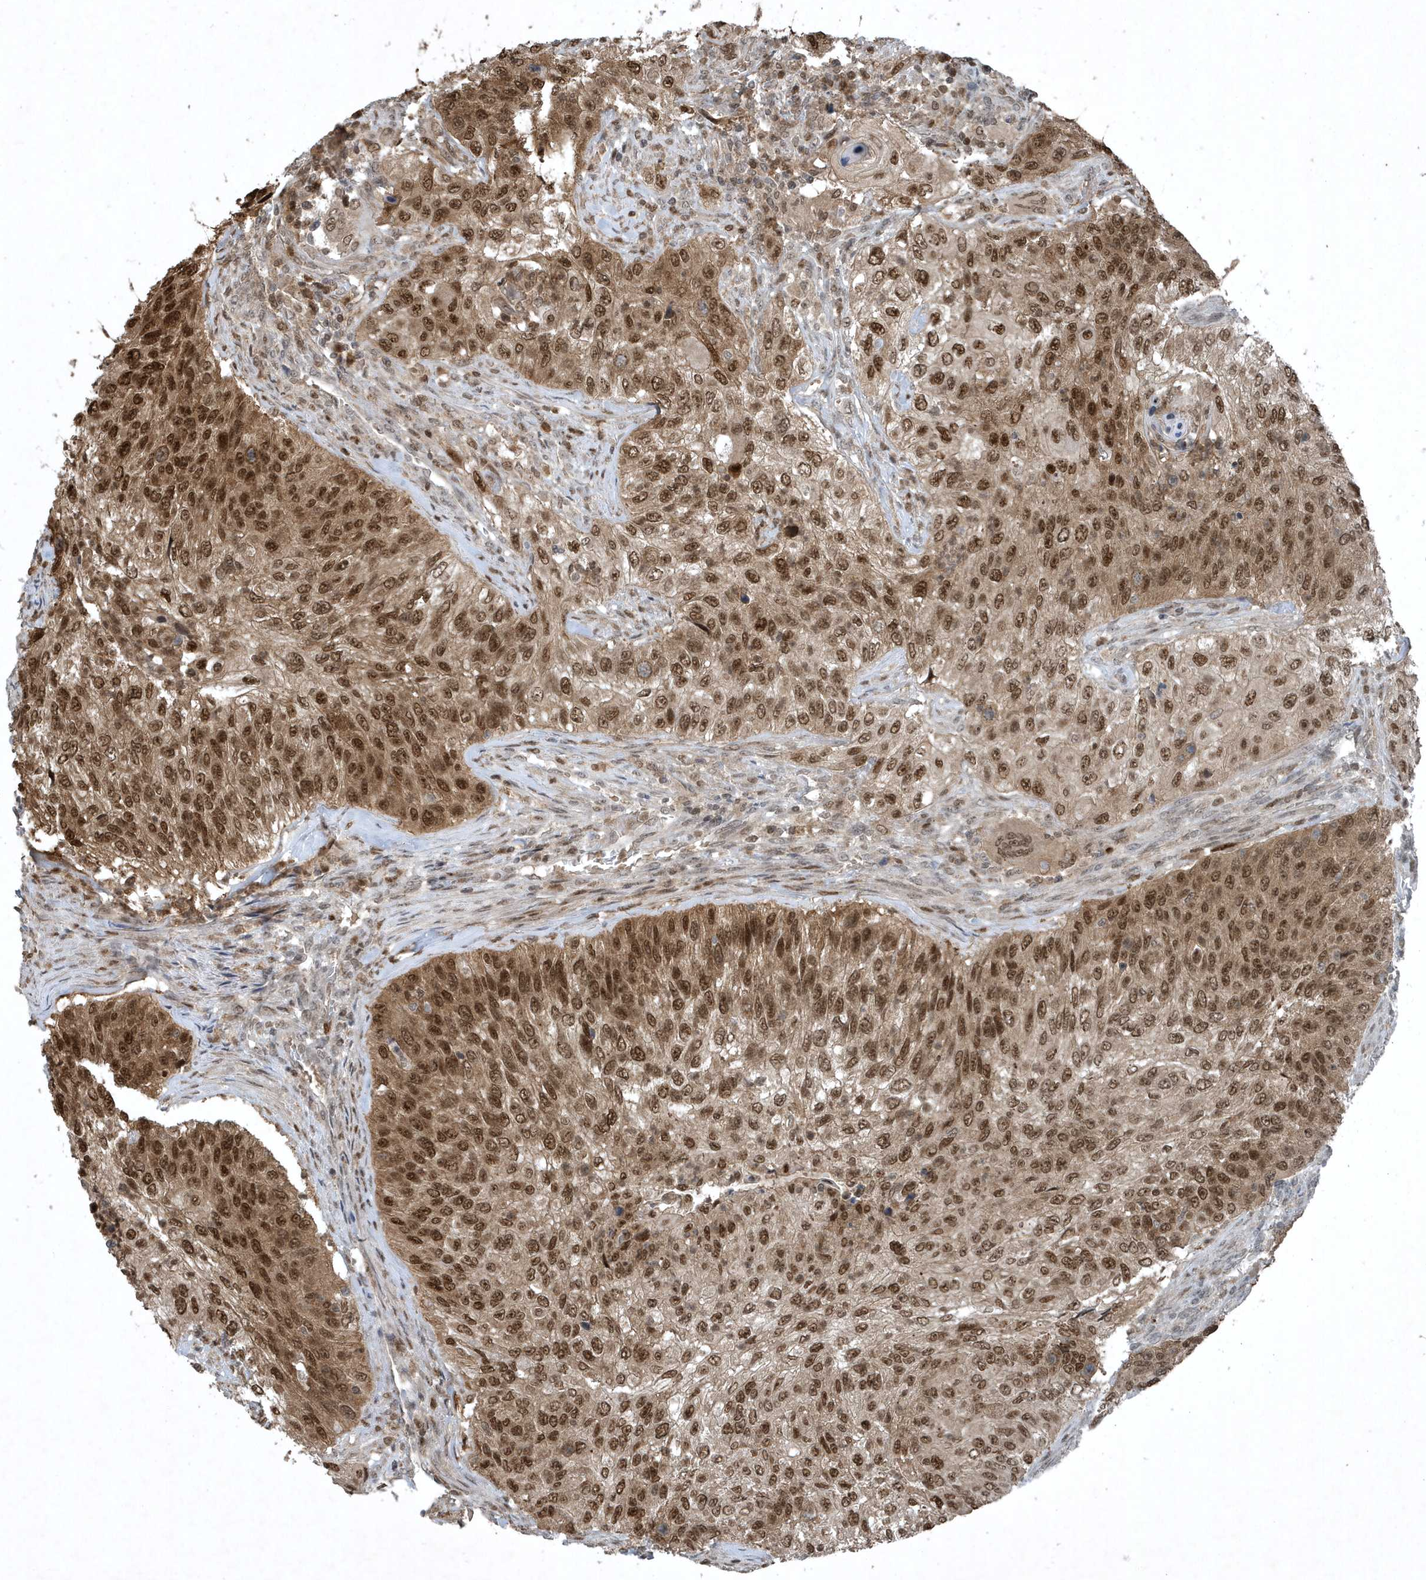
{"staining": {"intensity": "moderate", "quantity": ">75%", "location": "cytoplasmic/membranous,nuclear"}, "tissue": "urothelial cancer", "cell_type": "Tumor cells", "image_type": "cancer", "snomed": [{"axis": "morphology", "description": "Urothelial carcinoma, High grade"}, {"axis": "topography", "description": "Urinary bladder"}], "caption": "Urothelial cancer stained for a protein (brown) displays moderate cytoplasmic/membranous and nuclear positive staining in approximately >75% of tumor cells.", "gene": "HSPA1A", "patient": {"sex": "female", "age": 60}}